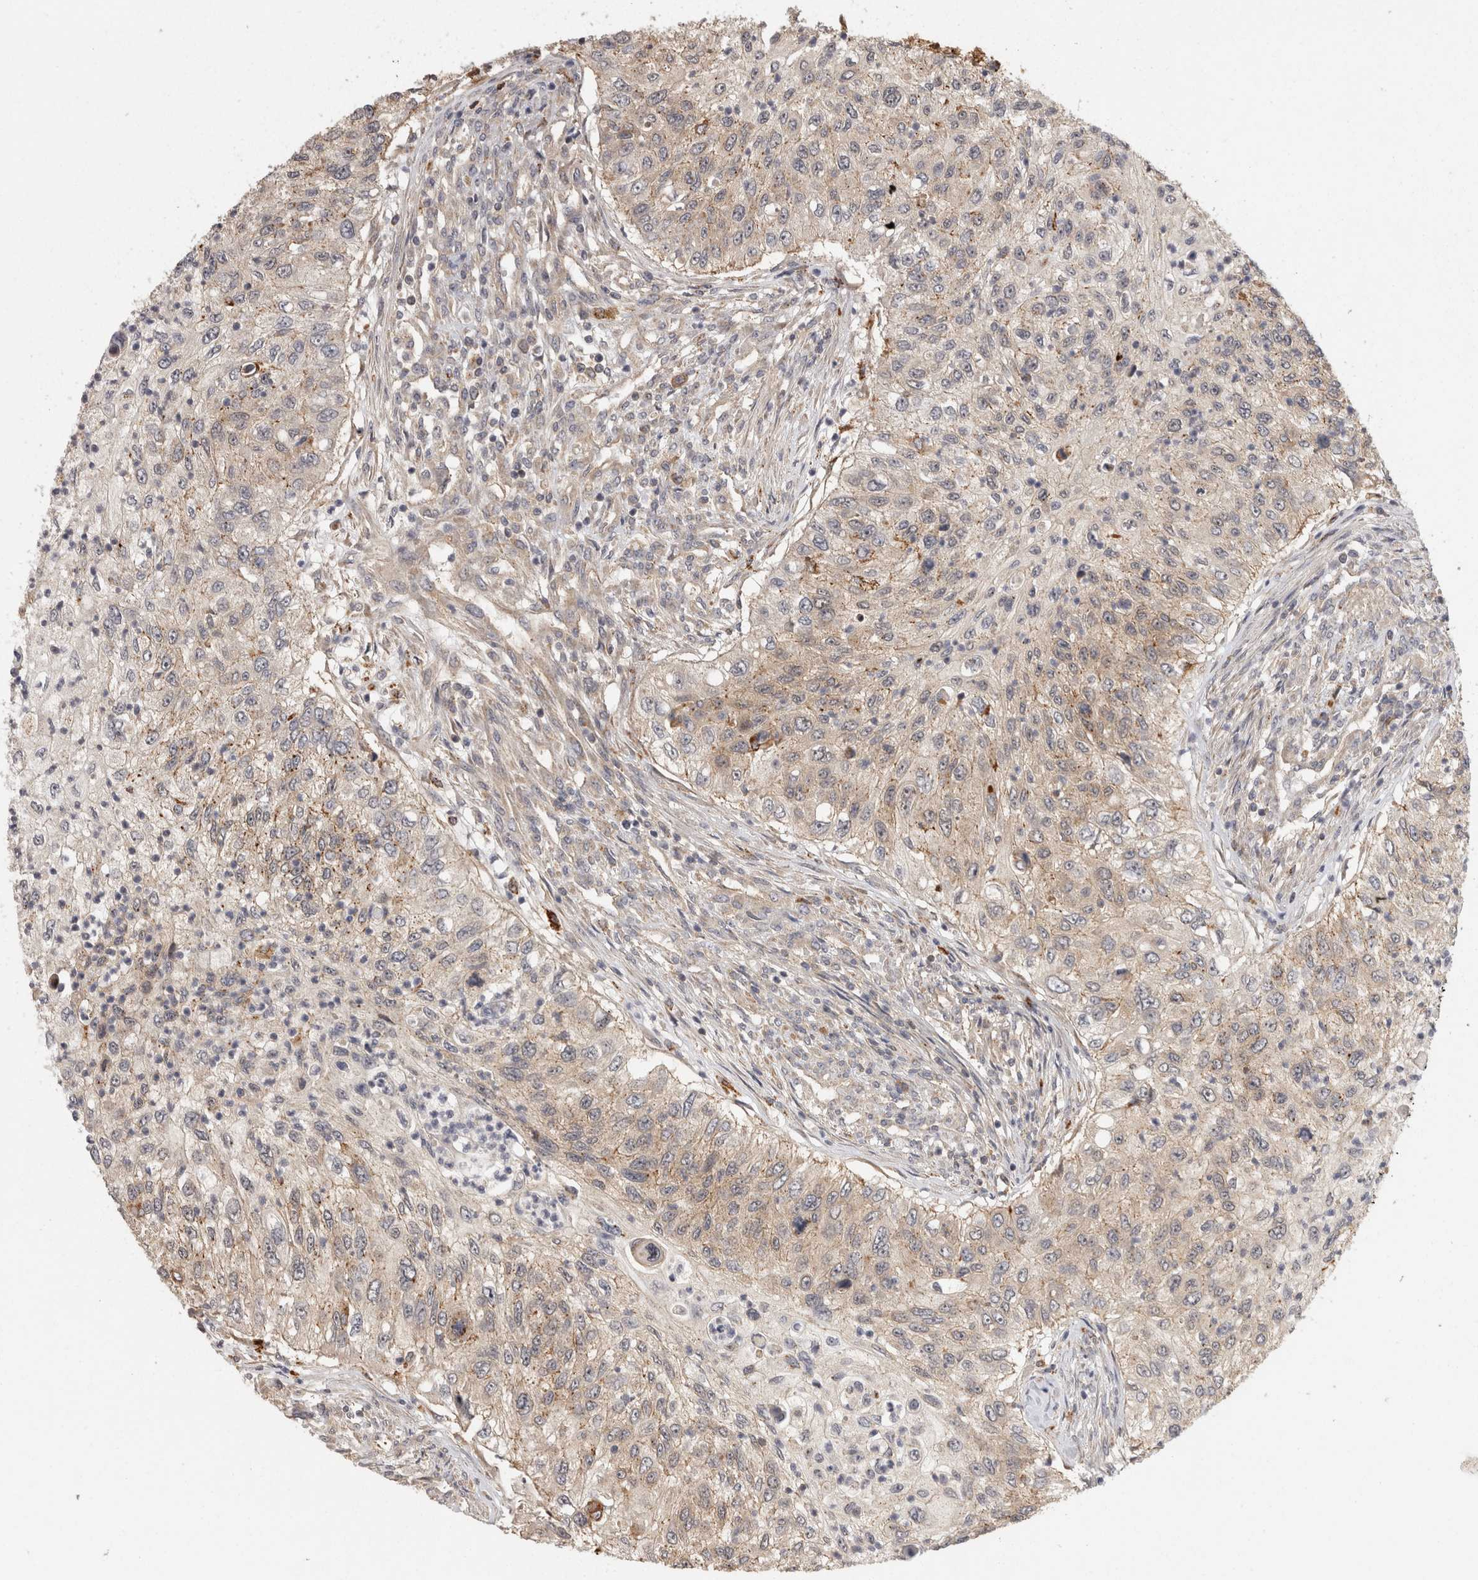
{"staining": {"intensity": "weak", "quantity": "25%-75%", "location": "cytoplasmic/membranous"}, "tissue": "urothelial cancer", "cell_type": "Tumor cells", "image_type": "cancer", "snomed": [{"axis": "morphology", "description": "Urothelial carcinoma, High grade"}, {"axis": "topography", "description": "Urinary bladder"}], "caption": "A brown stain labels weak cytoplasmic/membranous staining of a protein in human urothelial carcinoma (high-grade) tumor cells. (Brightfield microscopy of DAB IHC at high magnification).", "gene": "ACAT2", "patient": {"sex": "female", "age": 60}}